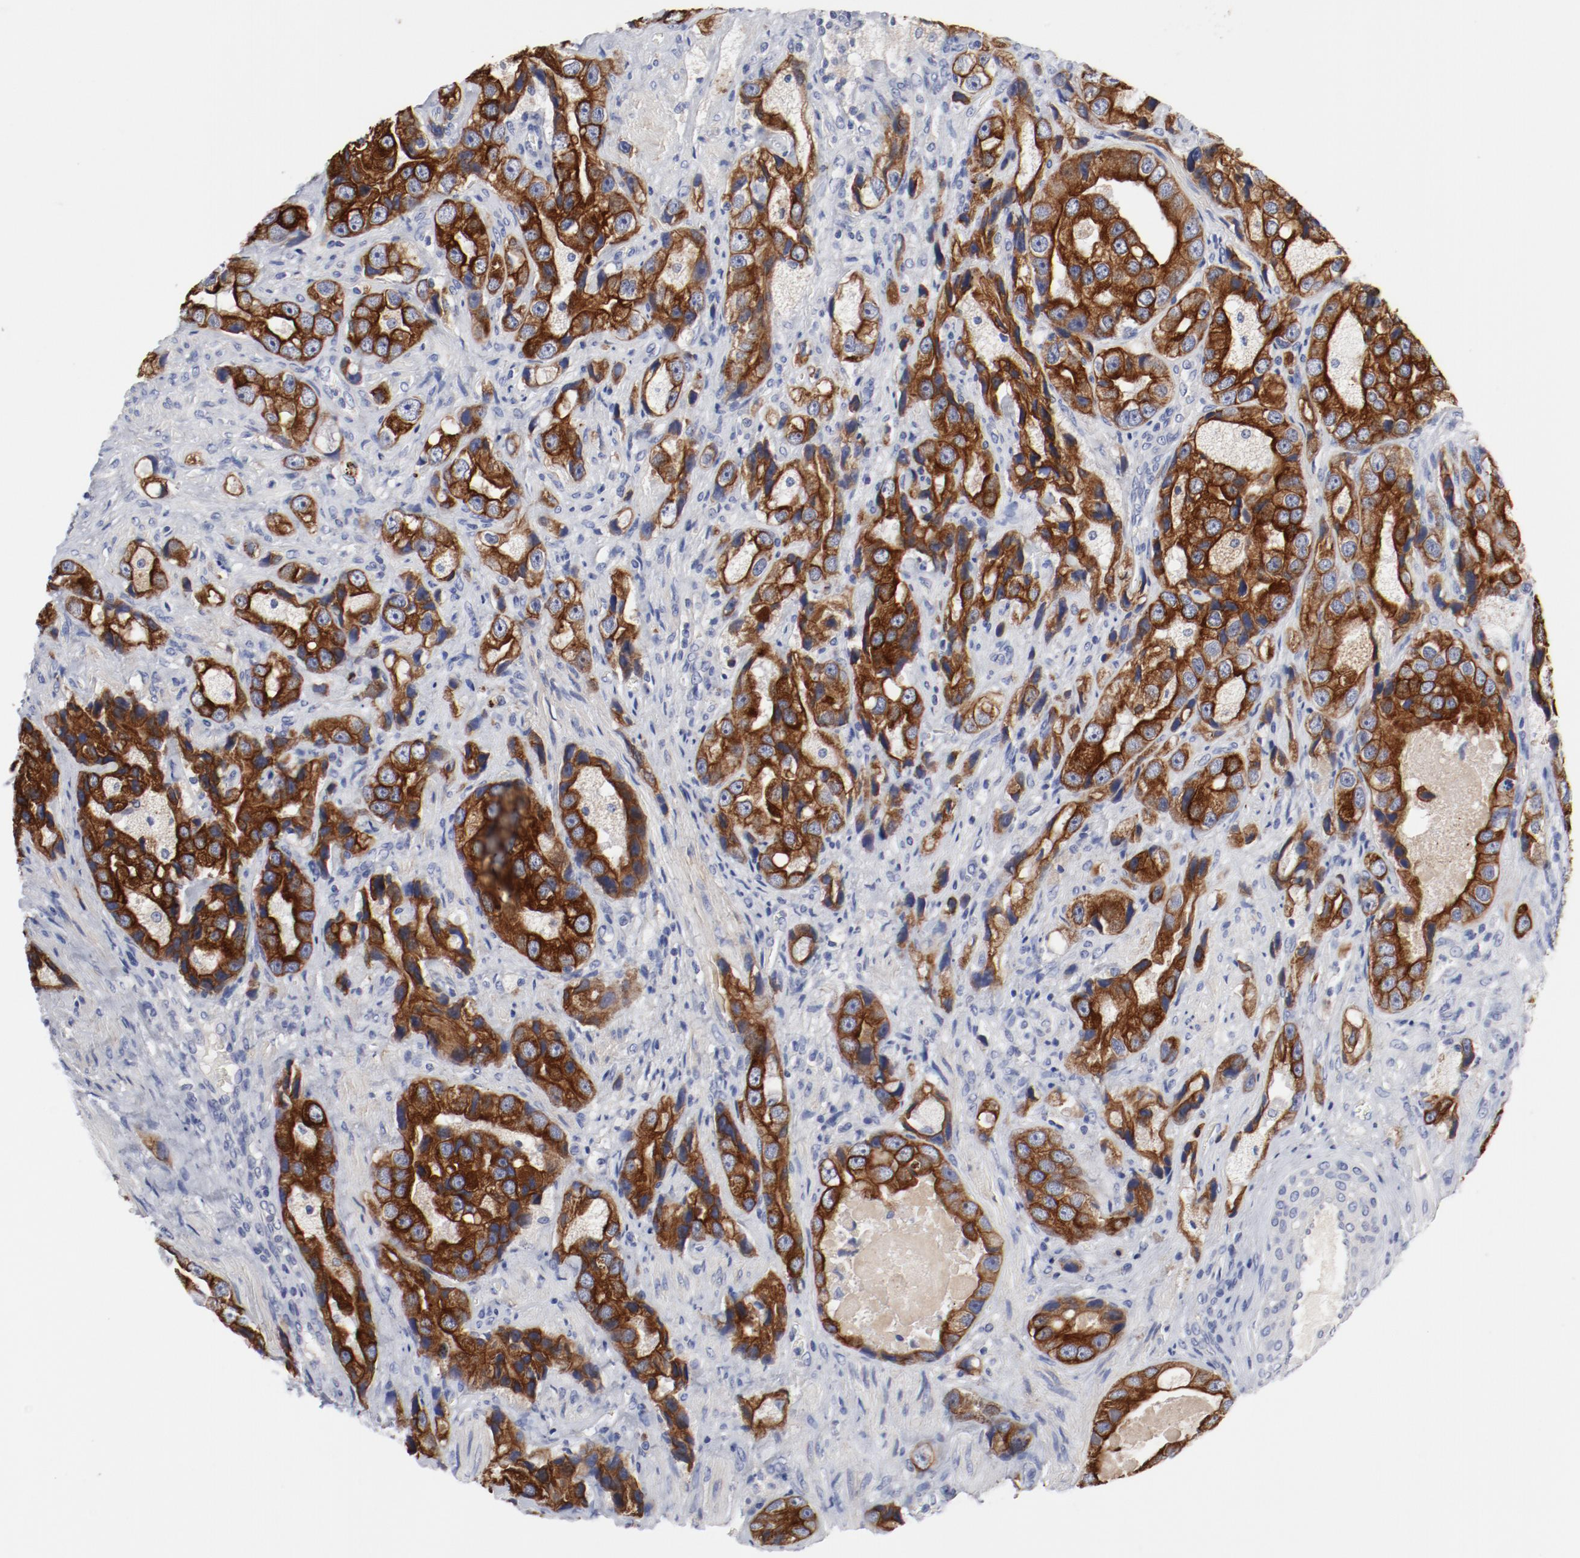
{"staining": {"intensity": "strong", "quantity": ">75%", "location": "cytoplasmic/membranous"}, "tissue": "prostate cancer", "cell_type": "Tumor cells", "image_type": "cancer", "snomed": [{"axis": "morphology", "description": "Adenocarcinoma, High grade"}, {"axis": "topography", "description": "Prostate"}], "caption": "This micrograph shows adenocarcinoma (high-grade) (prostate) stained with immunohistochemistry (IHC) to label a protein in brown. The cytoplasmic/membranous of tumor cells show strong positivity for the protein. Nuclei are counter-stained blue.", "gene": "TSPAN6", "patient": {"sex": "male", "age": 63}}